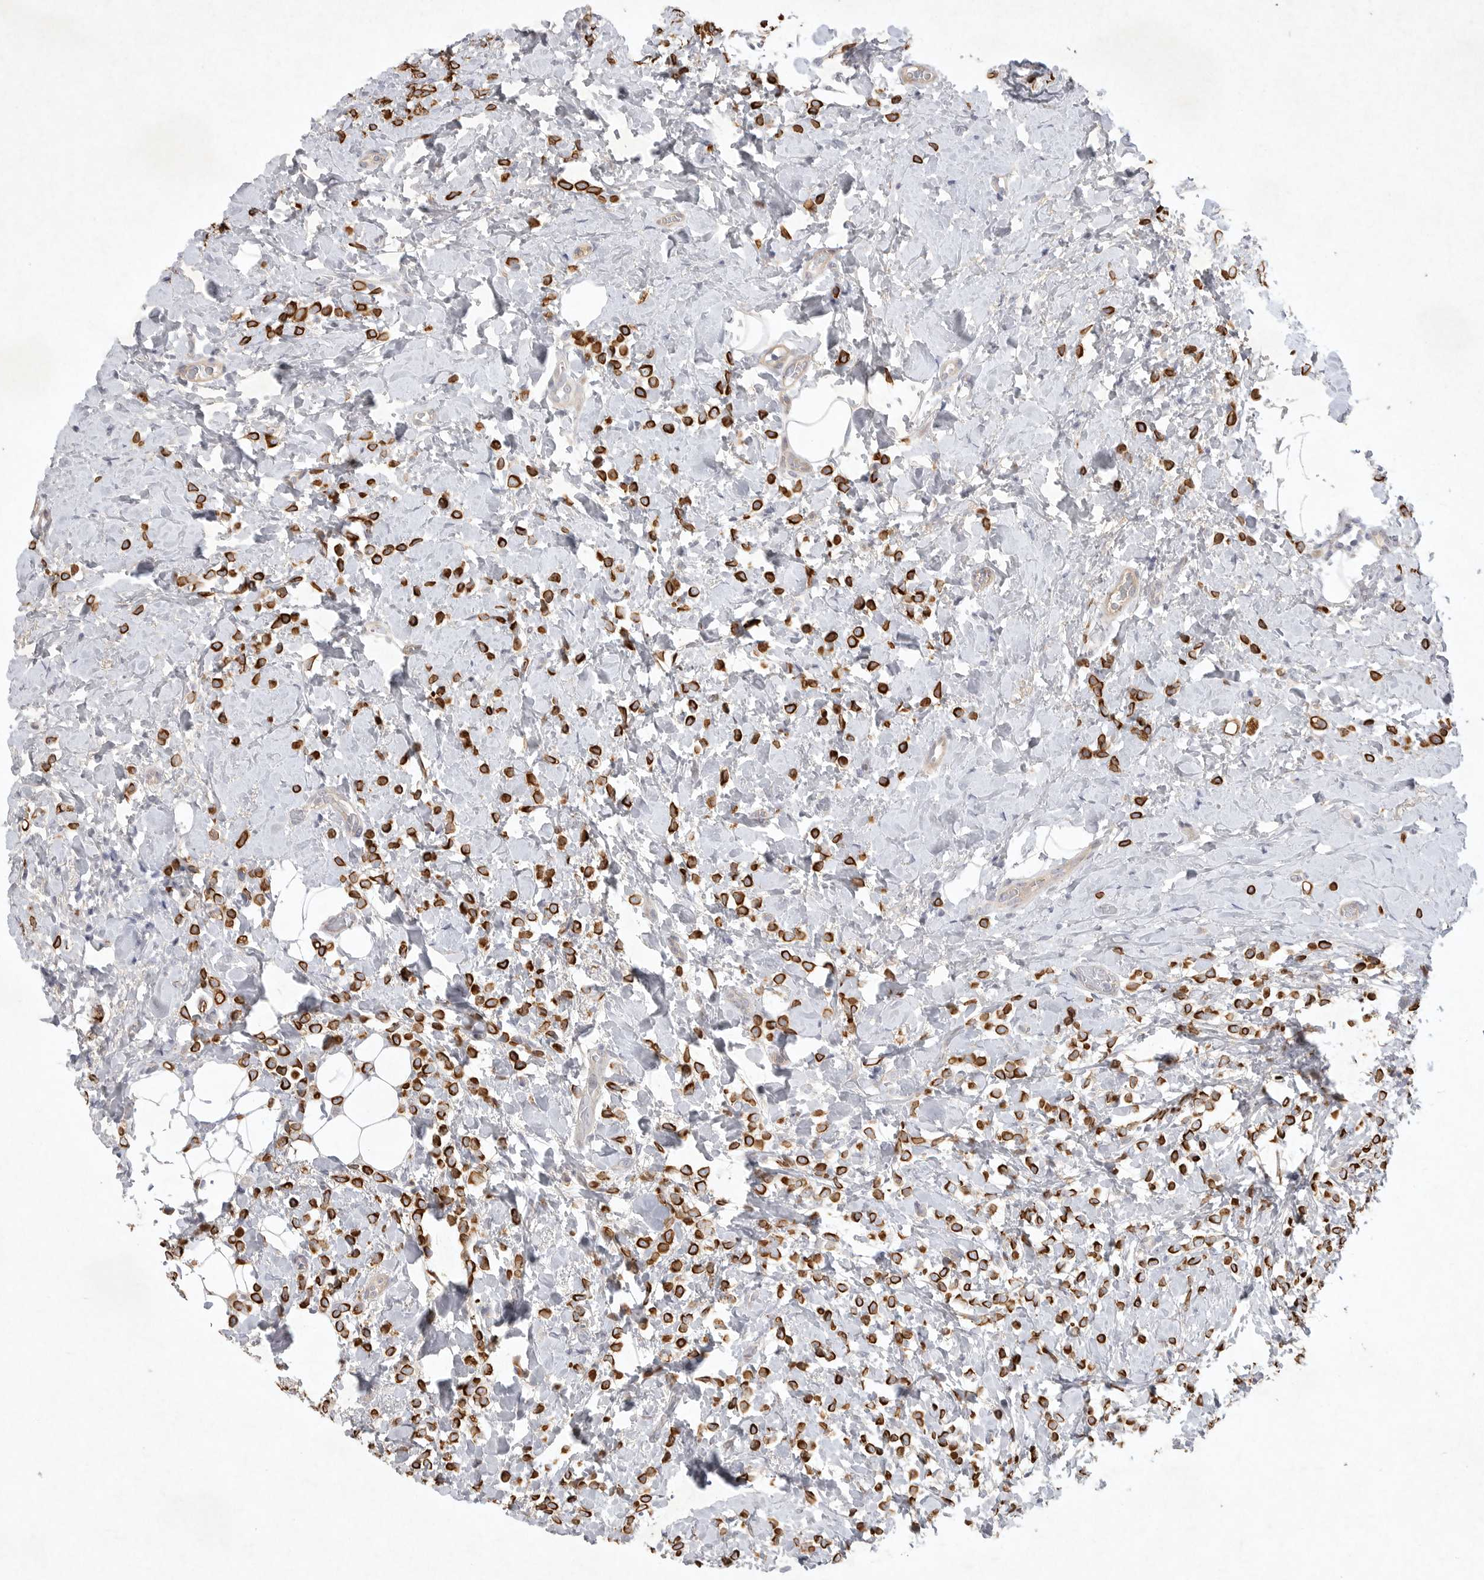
{"staining": {"intensity": "strong", "quantity": ">75%", "location": "cytoplasmic/membranous"}, "tissue": "breast cancer", "cell_type": "Tumor cells", "image_type": "cancer", "snomed": [{"axis": "morphology", "description": "Normal tissue, NOS"}, {"axis": "morphology", "description": "Lobular carcinoma"}, {"axis": "topography", "description": "Breast"}], "caption": "Immunohistochemical staining of human breast cancer (lobular carcinoma) demonstrates strong cytoplasmic/membranous protein staining in approximately >75% of tumor cells. (DAB (3,3'-diaminobenzidine) = brown stain, brightfield microscopy at high magnification).", "gene": "BZW2", "patient": {"sex": "female", "age": 50}}